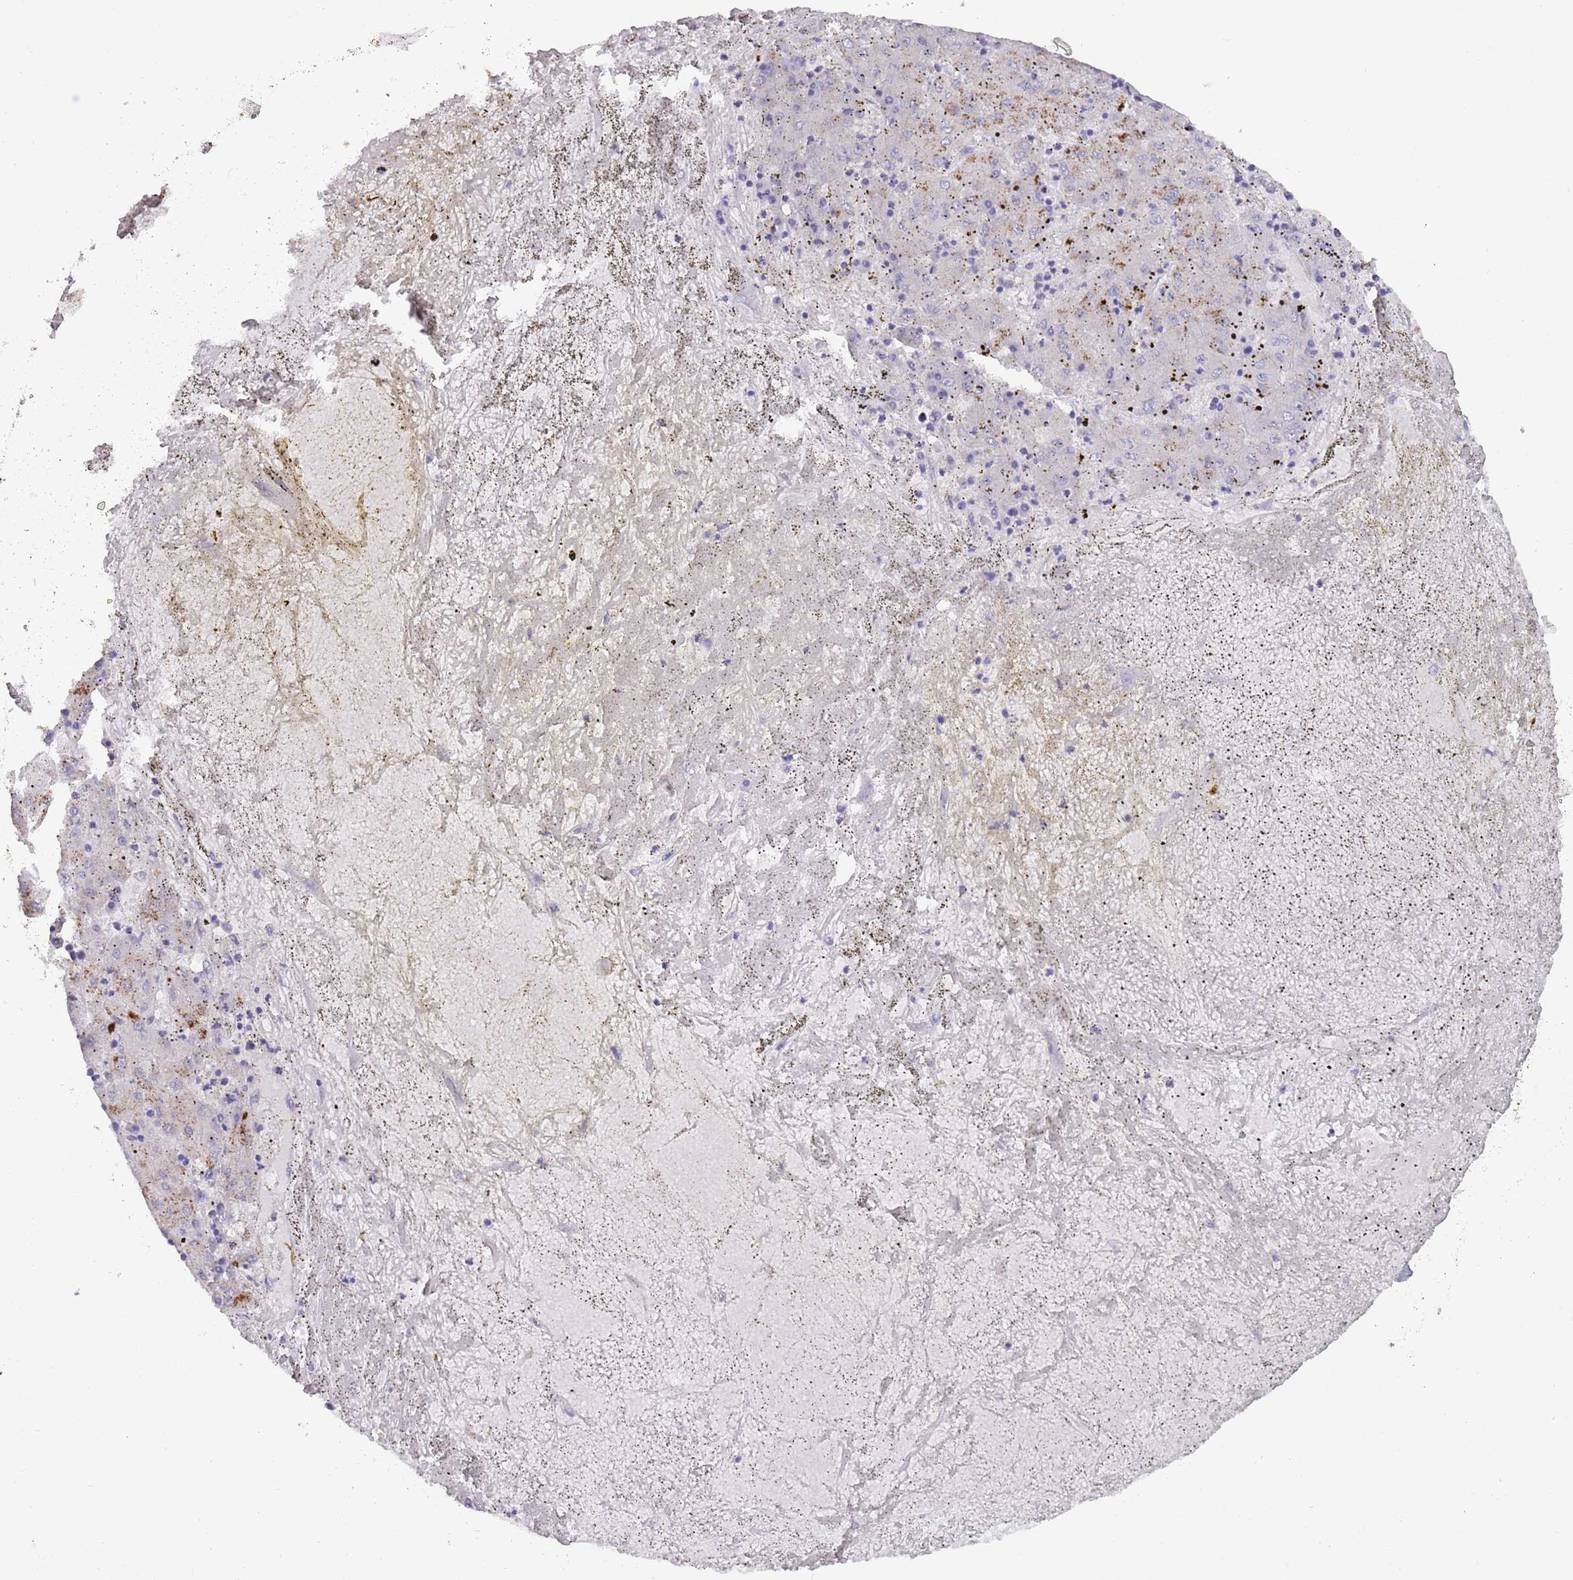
{"staining": {"intensity": "negative", "quantity": "none", "location": "none"}, "tissue": "liver cancer", "cell_type": "Tumor cells", "image_type": "cancer", "snomed": [{"axis": "morphology", "description": "Carcinoma, Hepatocellular, NOS"}, {"axis": "topography", "description": "Liver"}], "caption": "High magnification brightfield microscopy of hepatocellular carcinoma (liver) stained with DAB (3,3'-diaminobenzidine) (brown) and counterstained with hematoxylin (blue): tumor cells show no significant expression. The staining is performed using DAB brown chromogen with nuclei counter-stained in using hematoxylin.", "gene": "PIMREG", "patient": {"sex": "male", "age": 72}}